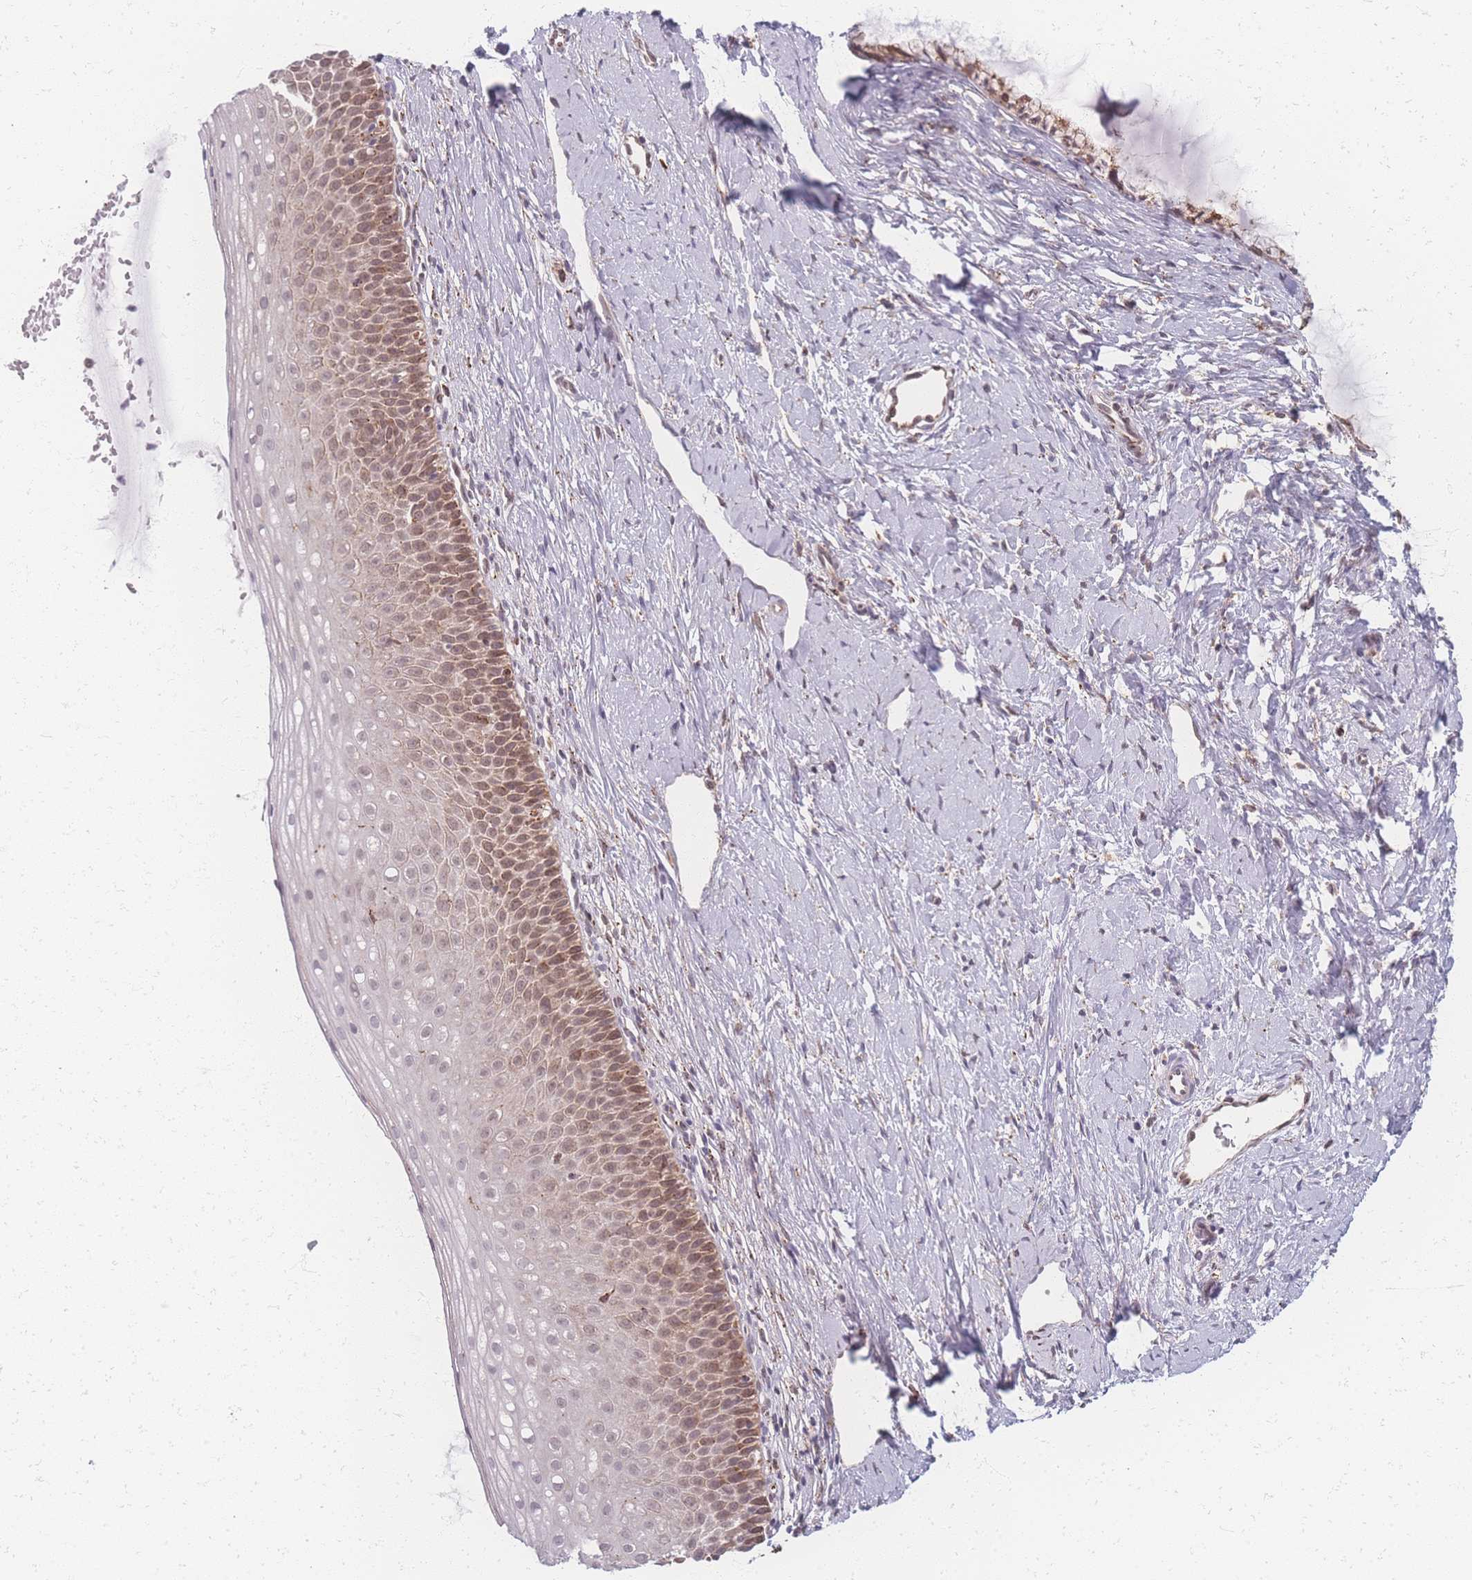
{"staining": {"intensity": "moderate", "quantity": ">75%", "location": "cytoplasmic/membranous,nuclear"}, "tissue": "cervix", "cell_type": "Glandular cells", "image_type": "normal", "snomed": [{"axis": "morphology", "description": "Normal tissue, NOS"}, {"axis": "topography", "description": "Cervix"}], "caption": "Immunohistochemistry histopathology image of normal cervix stained for a protein (brown), which exhibits medium levels of moderate cytoplasmic/membranous,nuclear staining in approximately >75% of glandular cells.", "gene": "ZC3H13", "patient": {"sex": "female", "age": 57}}